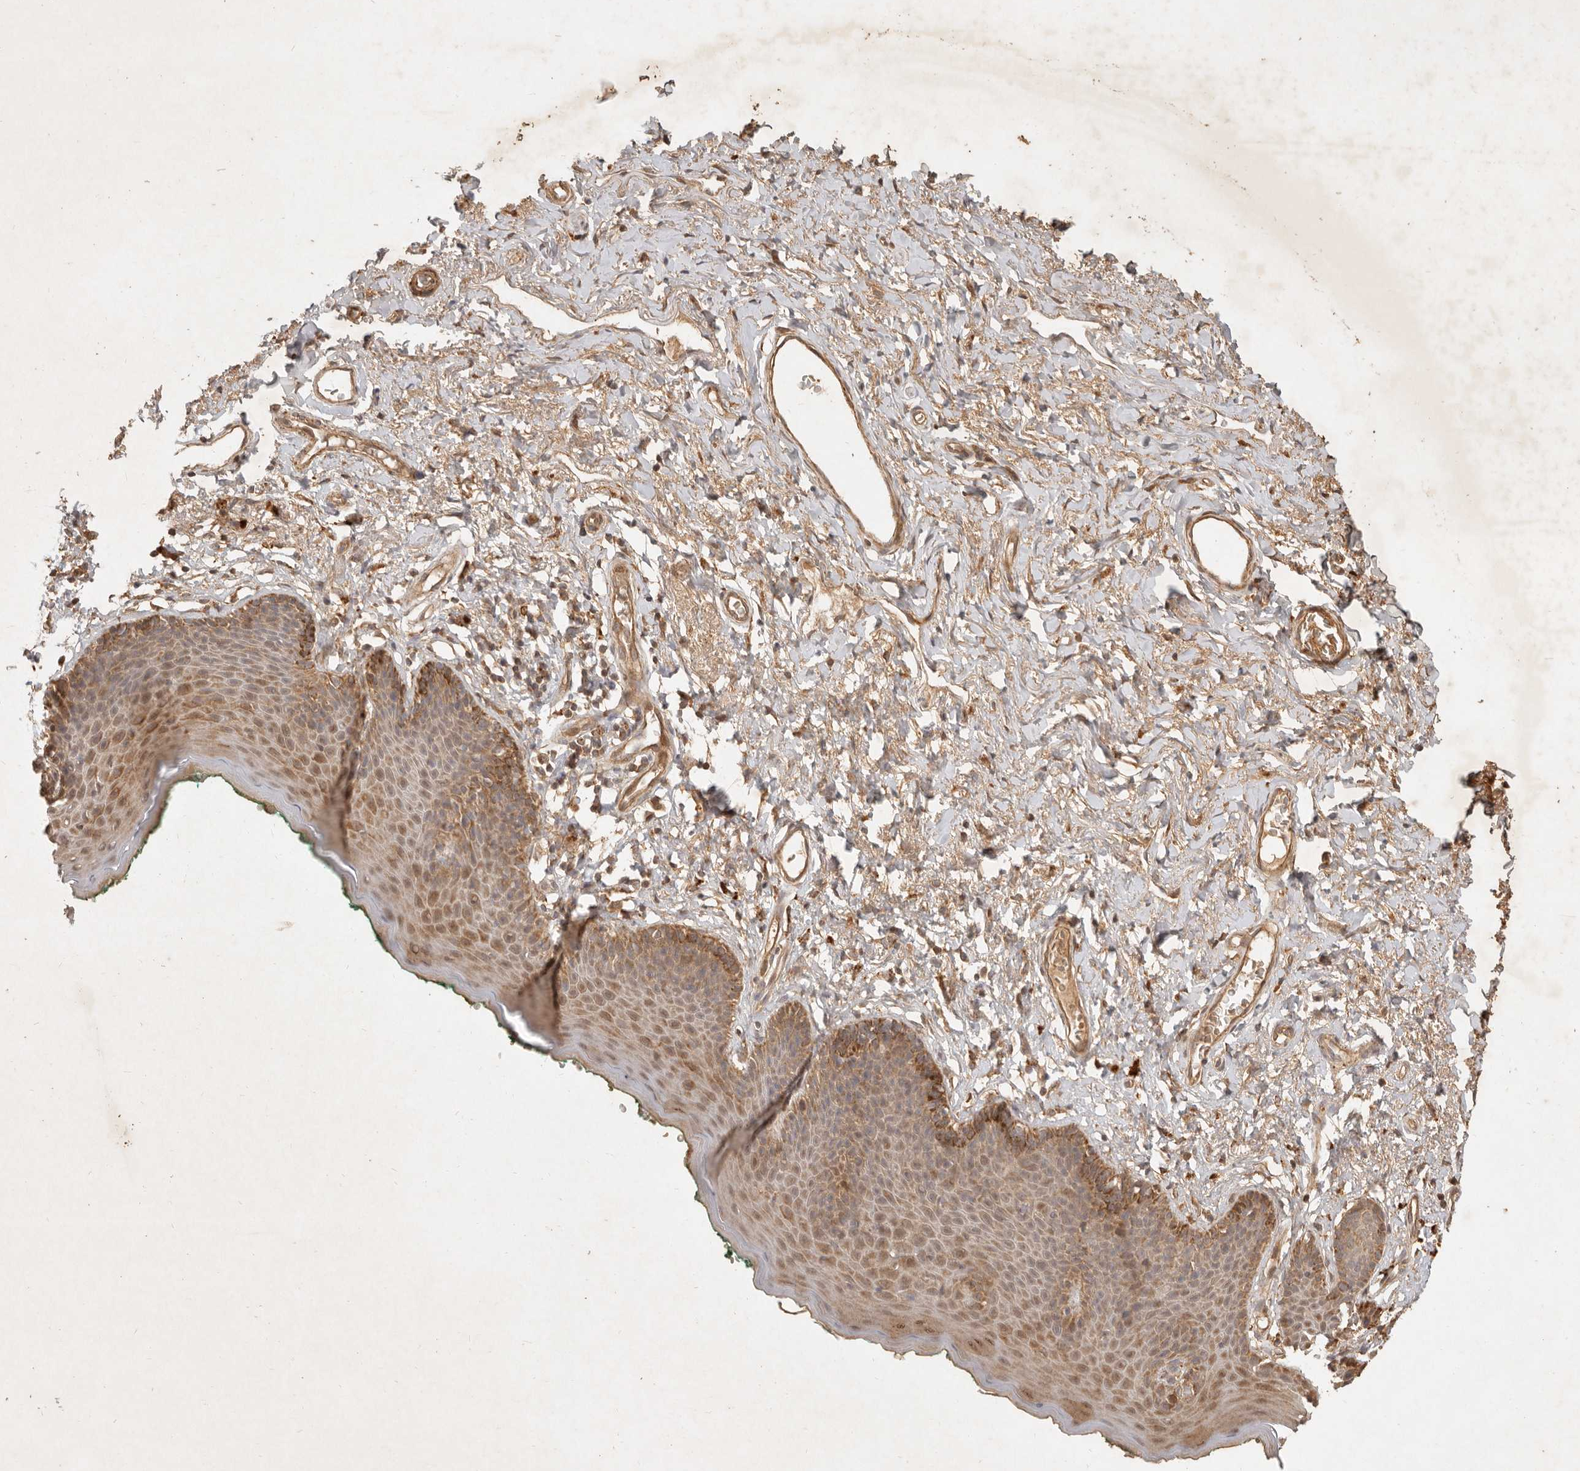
{"staining": {"intensity": "moderate", "quantity": ">75%", "location": "cytoplasmic/membranous"}, "tissue": "skin", "cell_type": "Epidermal cells", "image_type": "normal", "snomed": [{"axis": "morphology", "description": "Normal tissue, NOS"}, {"axis": "topography", "description": "Vulva"}], "caption": "This micrograph reveals normal skin stained with immunohistochemistry to label a protein in brown. The cytoplasmic/membranous of epidermal cells show moderate positivity for the protein. Nuclei are counter-stained blue.", "gene": "CLEC4C", "patient": {"sex": "female", "age": 66}}